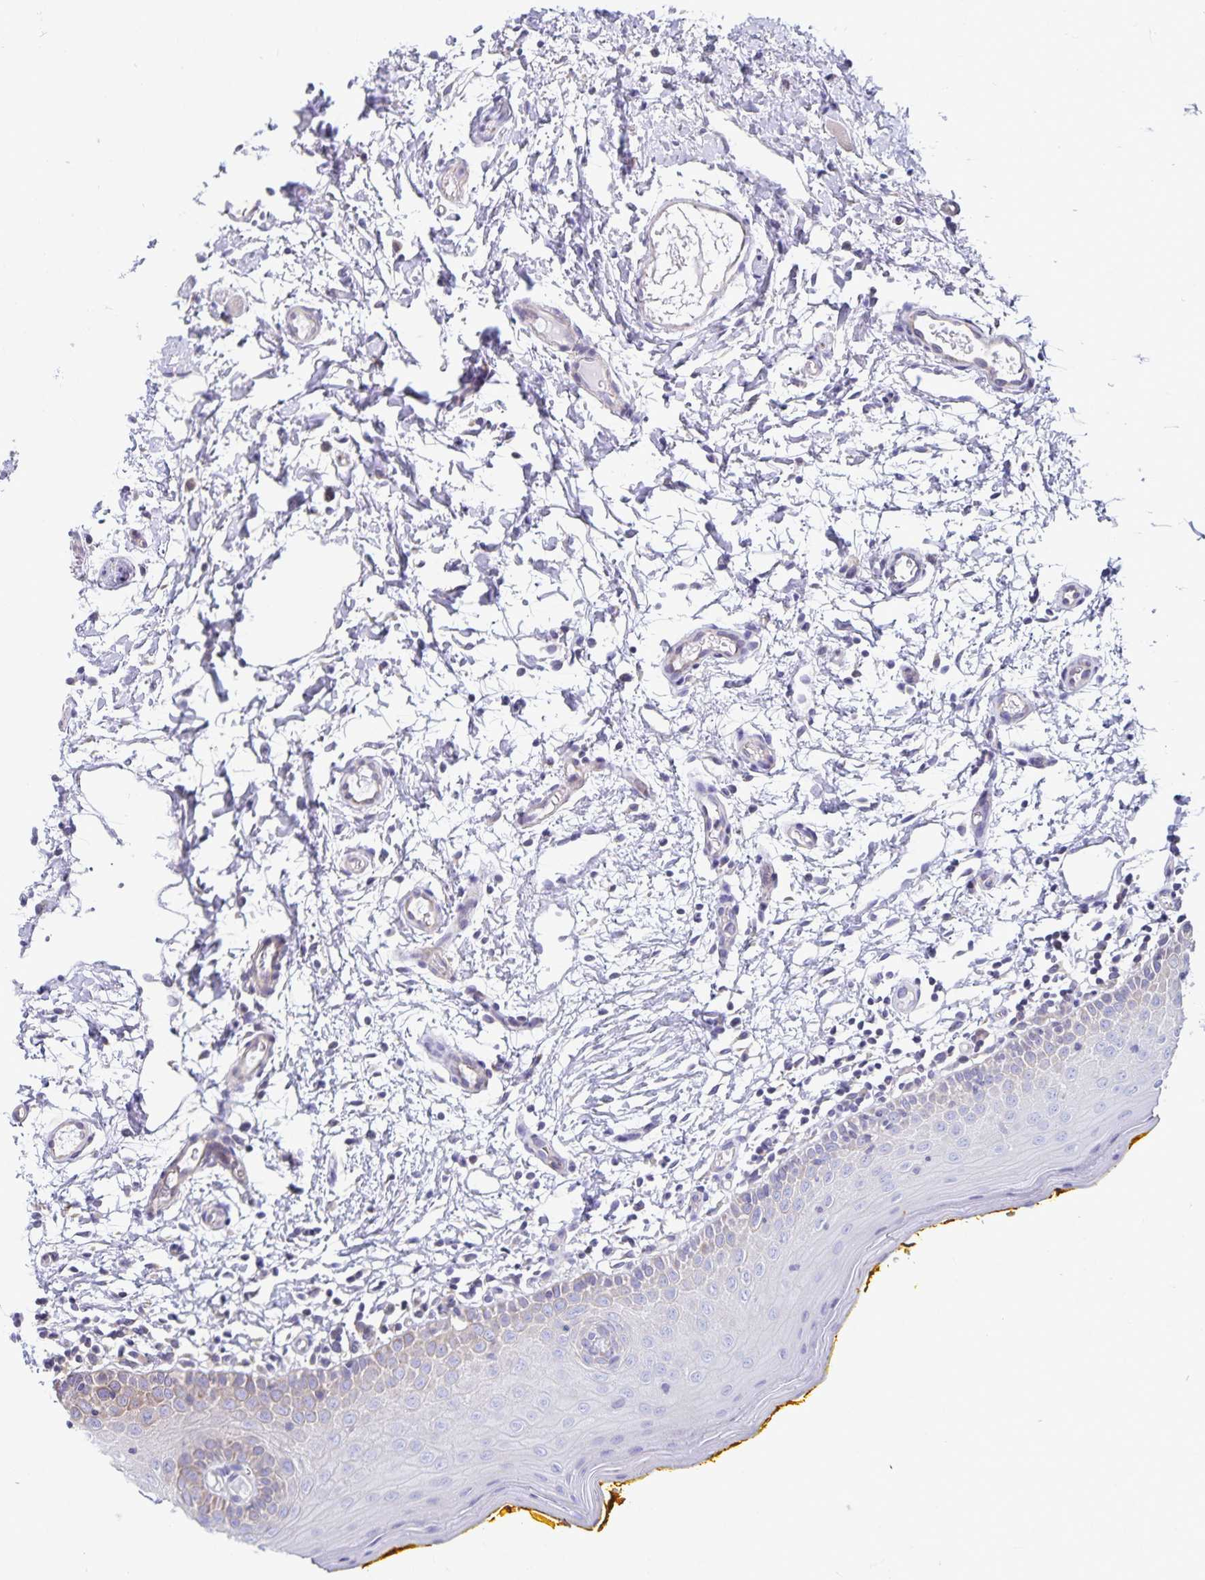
{"staining": {"intensity": "weak", "quantity": "25%-75%", "location": "cytoplasmic/membranous"}, "tissue": "oral mucosa", "cell_type": "Squamous epithelial cells", "image_type": "normal", "snomed": [{"axis": "morphology", "description": "Normal tissue, NOS"}, {"axis": "topography", "description": "Oral tissue"}, {"axis": "topography", "description": "Tounge, NOS"}], "caption": "This is an image of immunohistochemistry (IHC) staining of unremarkable oral mucosa, which shows weak expression in the cytoplasmic/membranous of squamous epithelial cells.", "gene": "SEC62", "patient": {"sex": "female", "age": 58}}